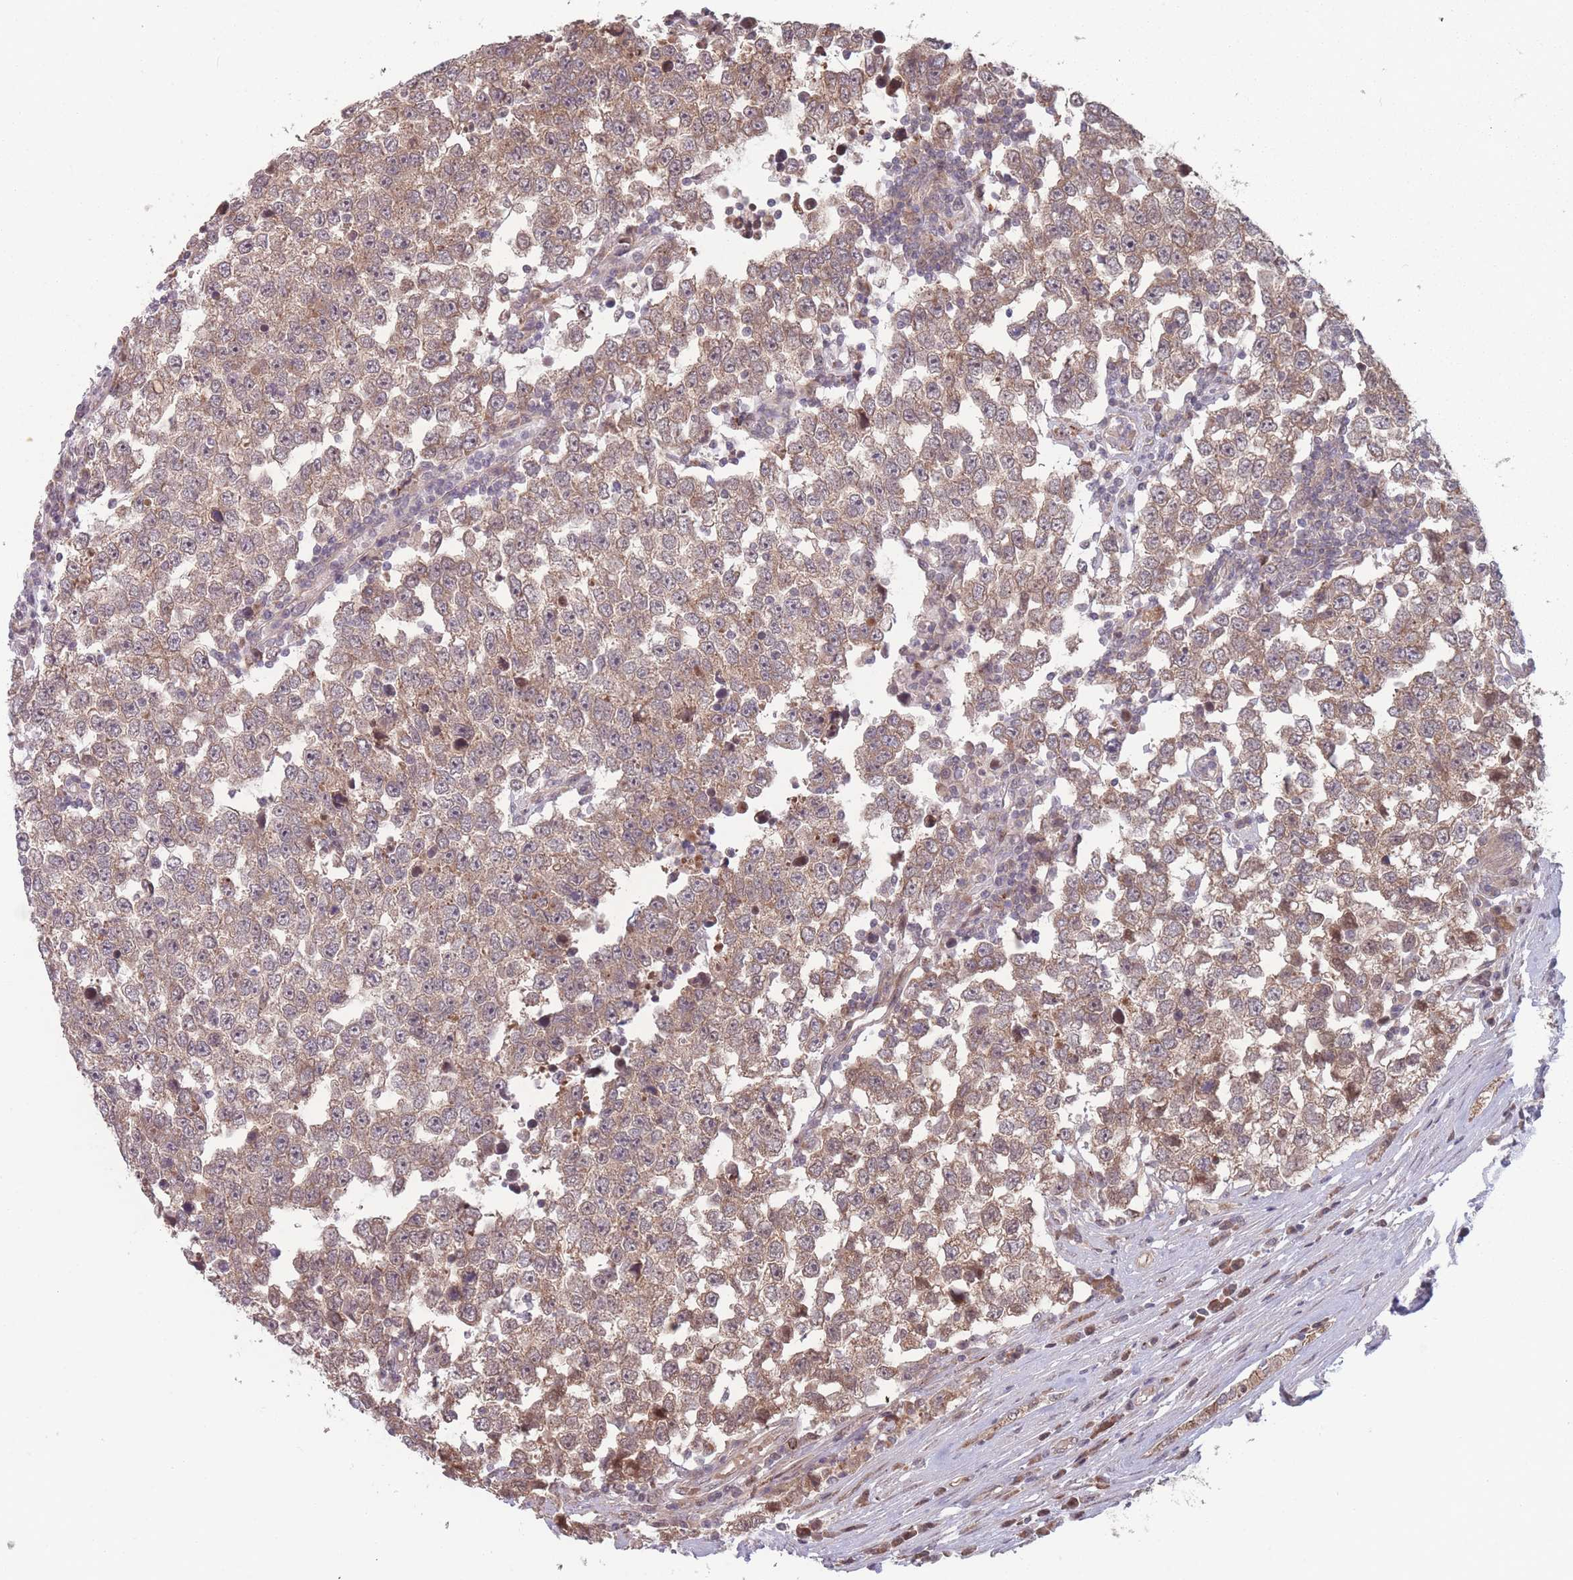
{"staining": {"intensity": "weak", "quantity": ">75%", "location": "cytoplasmic/membranous"}, "tissue": "testis cancer", "cell_type": "Tumor cells", "image_type": "cancer", "snomed": [{"axis": "morphology", "description": "Seminoma, NOS"}, {"axis": "morphology", "description": "Carcinoma, Embryonal, NOS"}, {"axis": "topography", "description": "Testis"}], "caption": "Weak cytoplasmic/membranous staining is appreciated in about >75% of tumor cells in testis cancer.", "gene": "RPS18", "patient": {"sex": "male", "age": 28}}